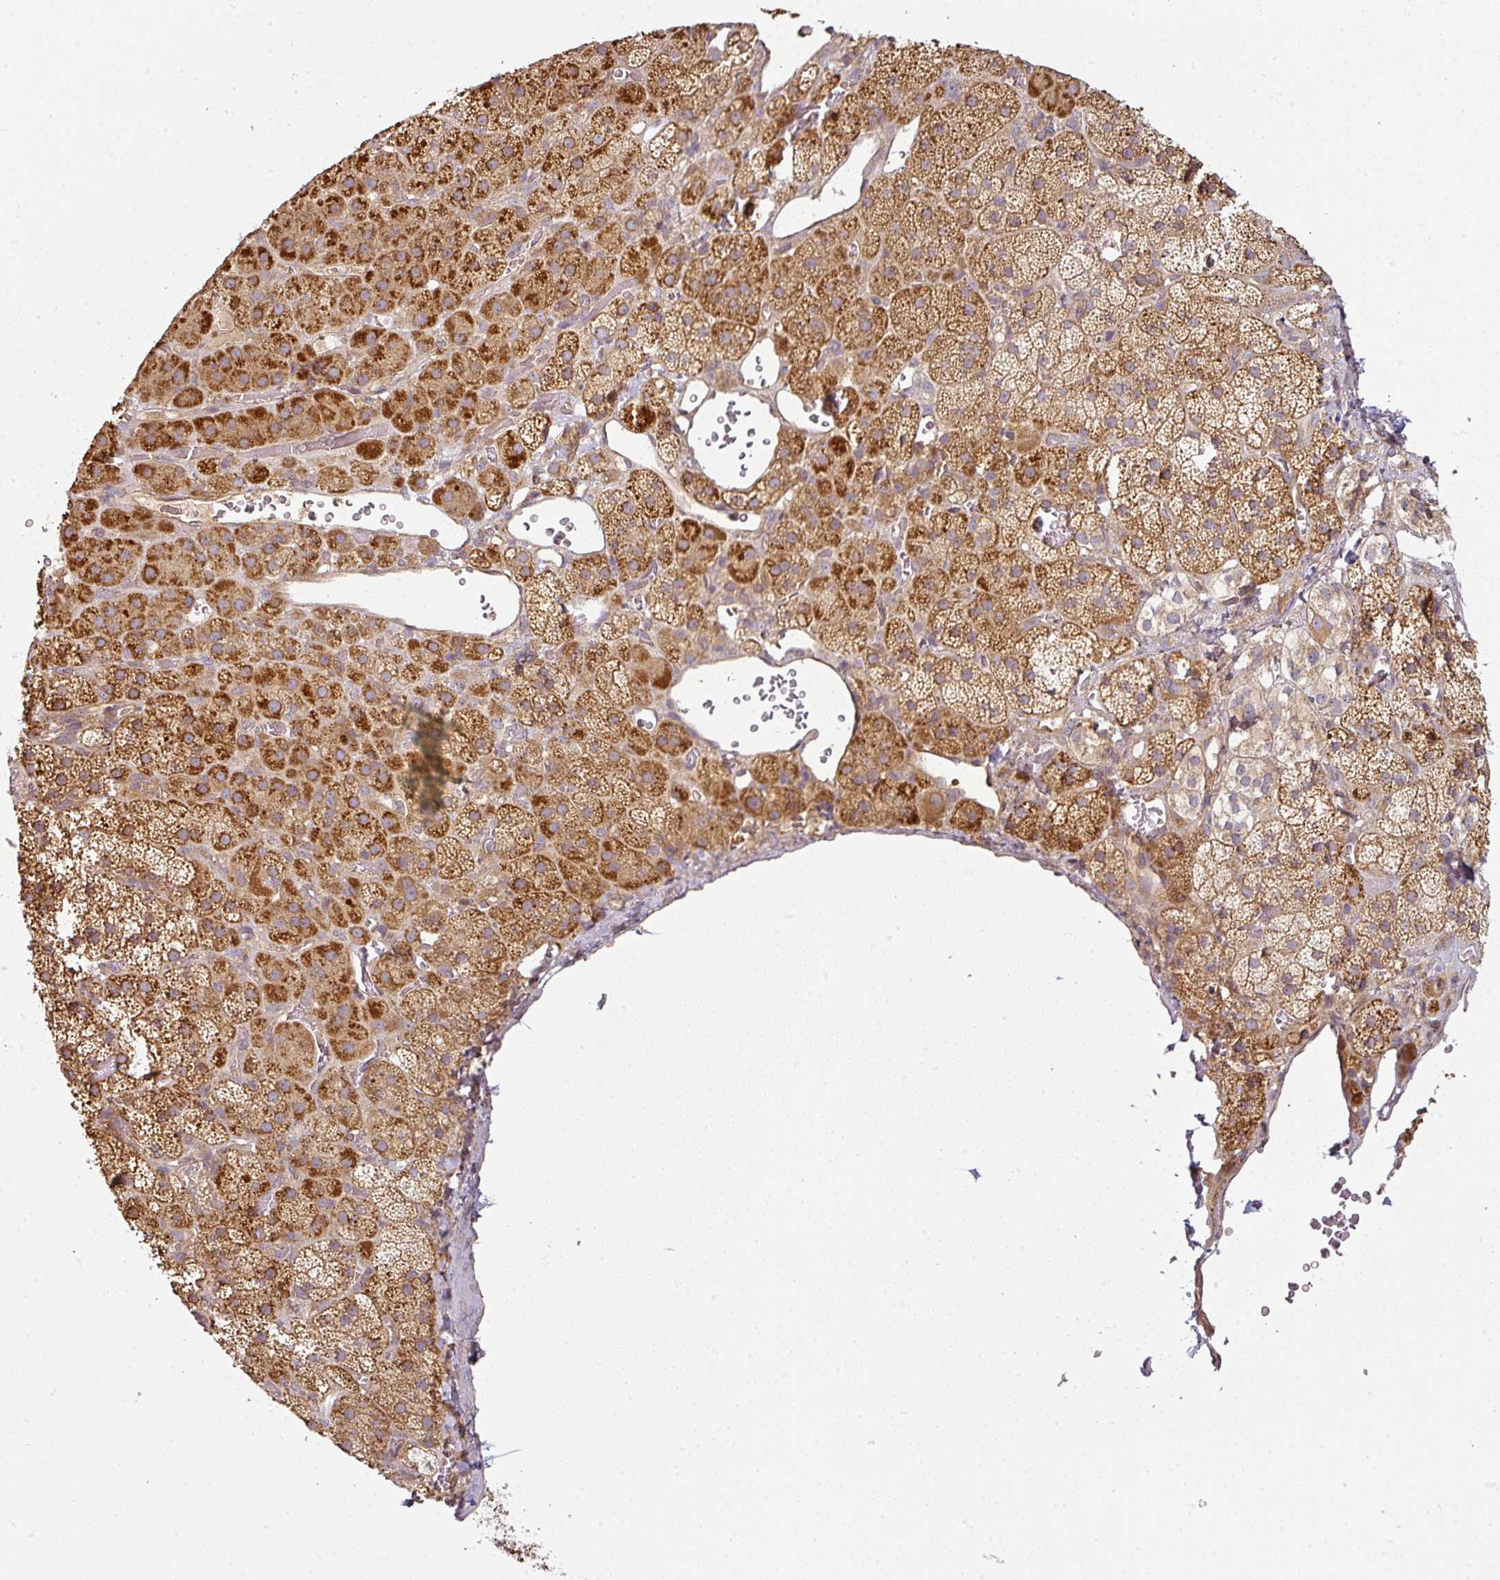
{"staining": {"intensity": "strong", "quantity": ">75%", "location": "cytoplasmic/membranous"}, "tissue": "adrenal gland", "cell_type": "Glandular cells", "image_type": "normal", "snomed": [{"axis": "morphology", "description": "Normal tissue, NOS"}, {"axis": "topography", "description": "Adrenal gland"}], "caption": "The image demonstrates immunohistochemical staining of unremarkable adrenal gland. There is strong cytoplasmic/membranous expression is appreciated in about >75% of glandular cells.", "gene": "RNF31", "patient": {"sex": "male", "age": 57}}